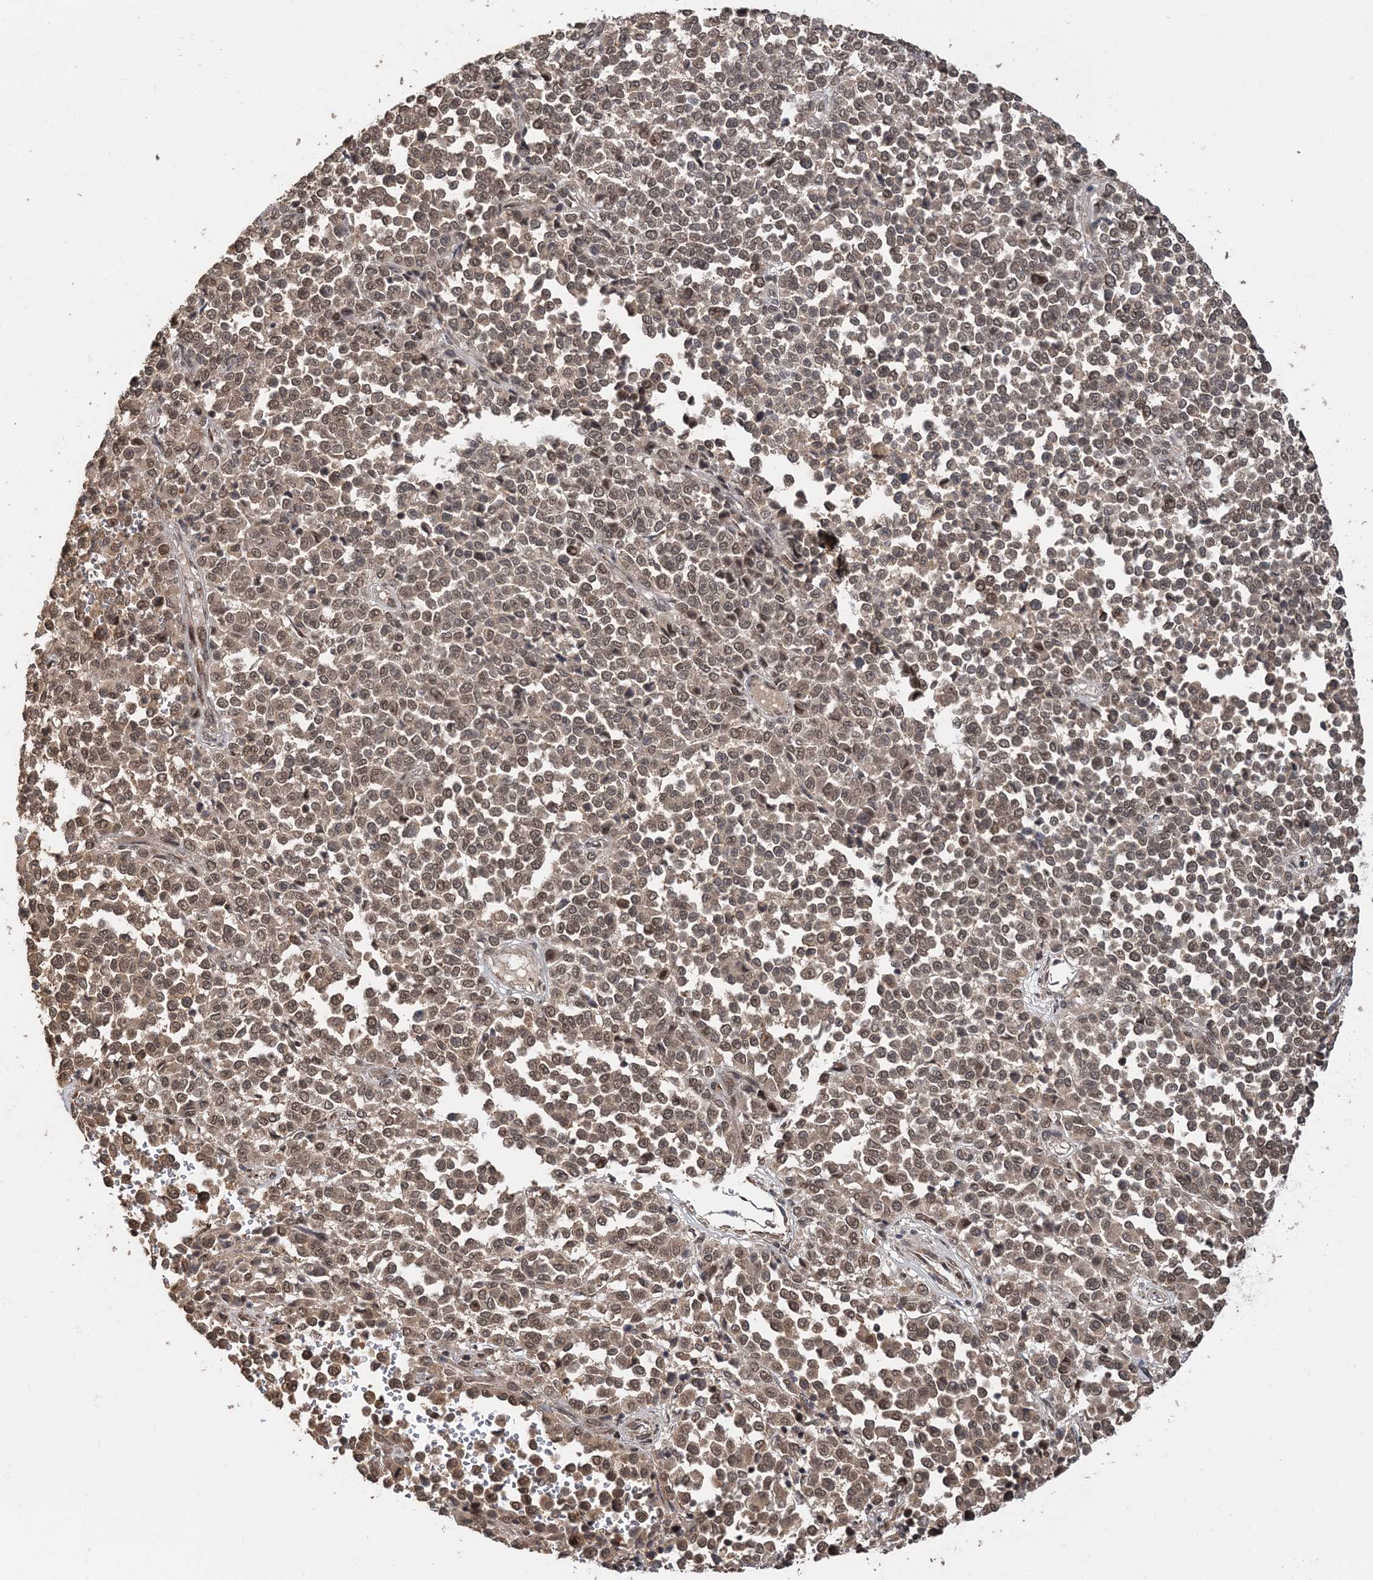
{"staining": {"intensity": "moderate", "quantity": ">75%", "location": "cytoplasmic/membranous,nuclear"}, "tissue": "melanoma", "cell_type": "Tumor cells", "image_type": "cancer", "snomed": [{"axis": "morphology", "description": "Malignant melanoma, Metastatic site"}, {"axis": "topography", "description": "Pancreas"}], "caption": "This is a micrograph of immunohistochemistry (IHC) staining of malignant melanoma (metastatic site), which shows moderate positivity in the cytoplasmic/membranous and nuclear of tumor cells.", "gene": "TSHZ2", "patient": {"sex": "female", "age": 30}}